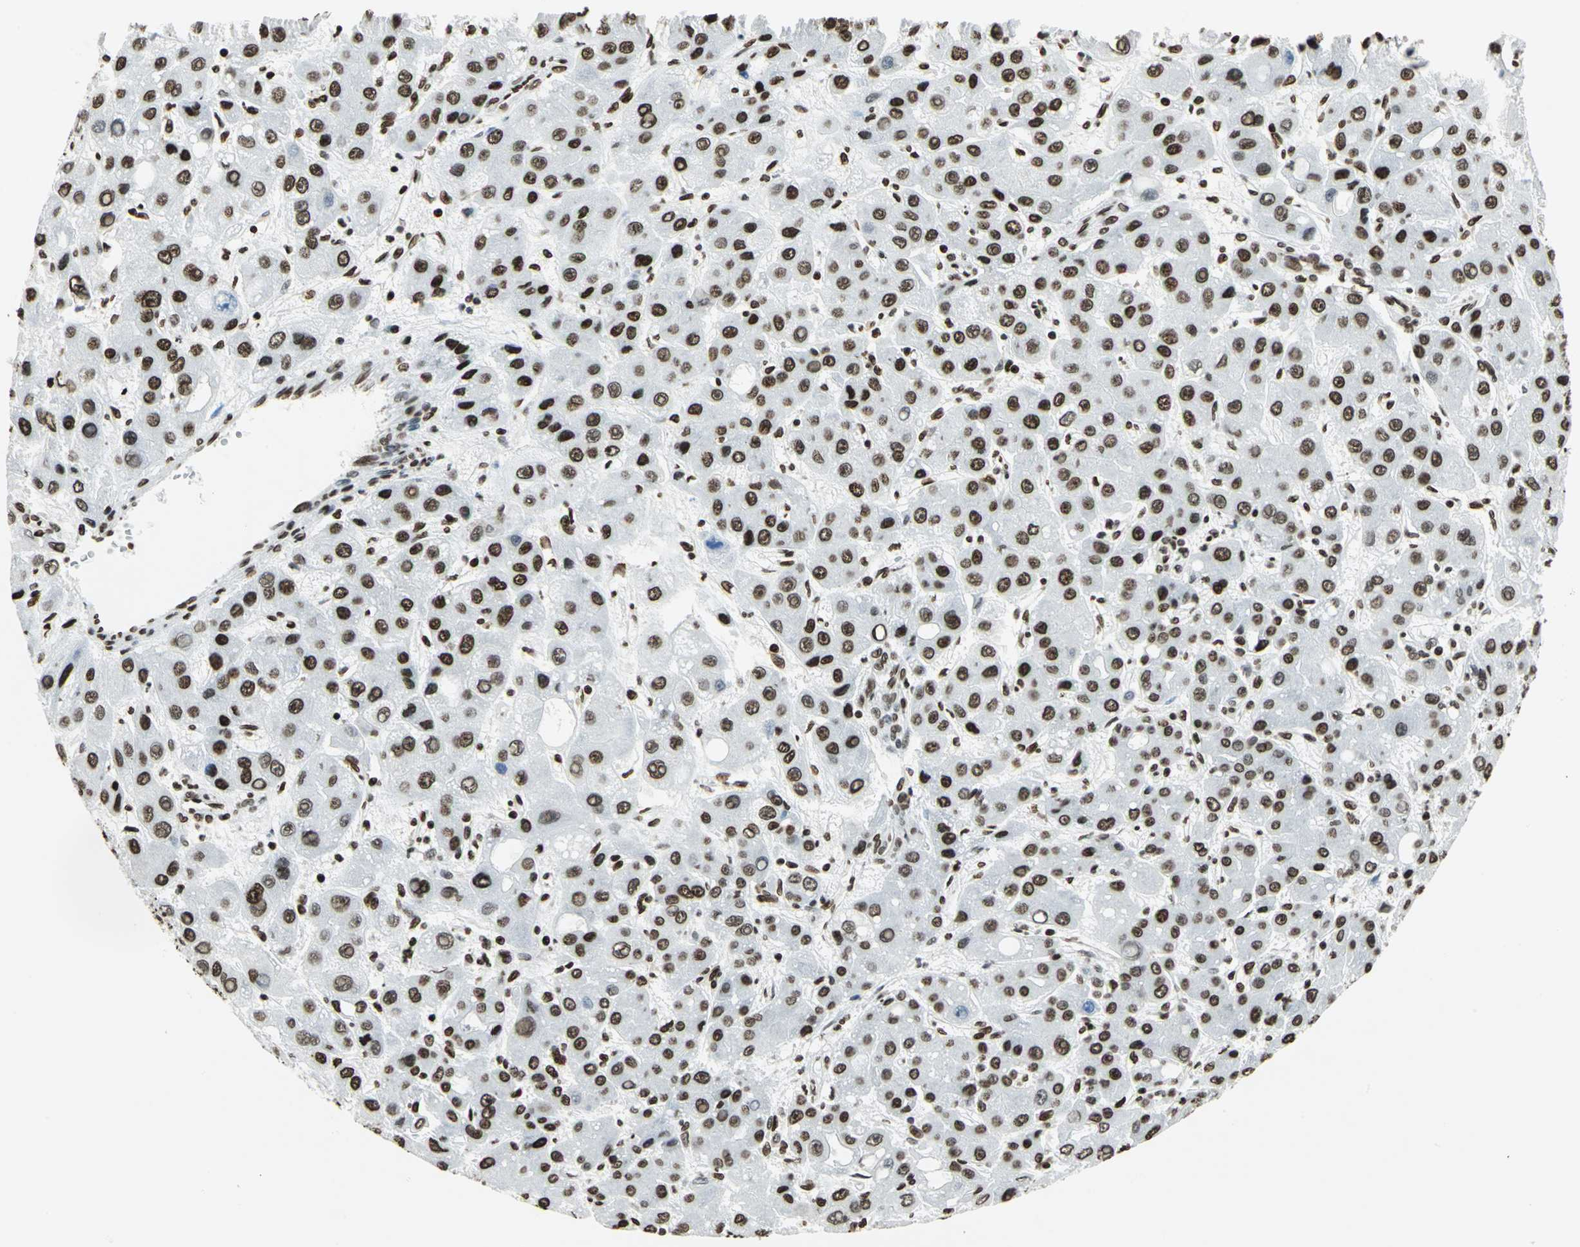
{"staining": {"intensity": "strong", "quantity": ">75%", "location": "nuclear"}, "tissue": "liver cancer", "cell_type": "Tumor cells", "image_type": "cancer", "snomed": [{"axis": "morphology", "description": "Carcinoma, Hepatocellular, NOS"}, {"axis": "topography", "description": "Liver"}], "caption": "Immunohistochemical staining of human liver cancer (hepatocellular carcinoma) exhibits high levels of strong nuclear protein expression in about >75% of tumor cells. The staining was performed using DAB to visualize the protein expression in brown, while the nuclei were stained in blue with hematoxylin (Magnification: 20x).", "gene": "HMGB1", "patient": {"sex": "male", "age": 55}}